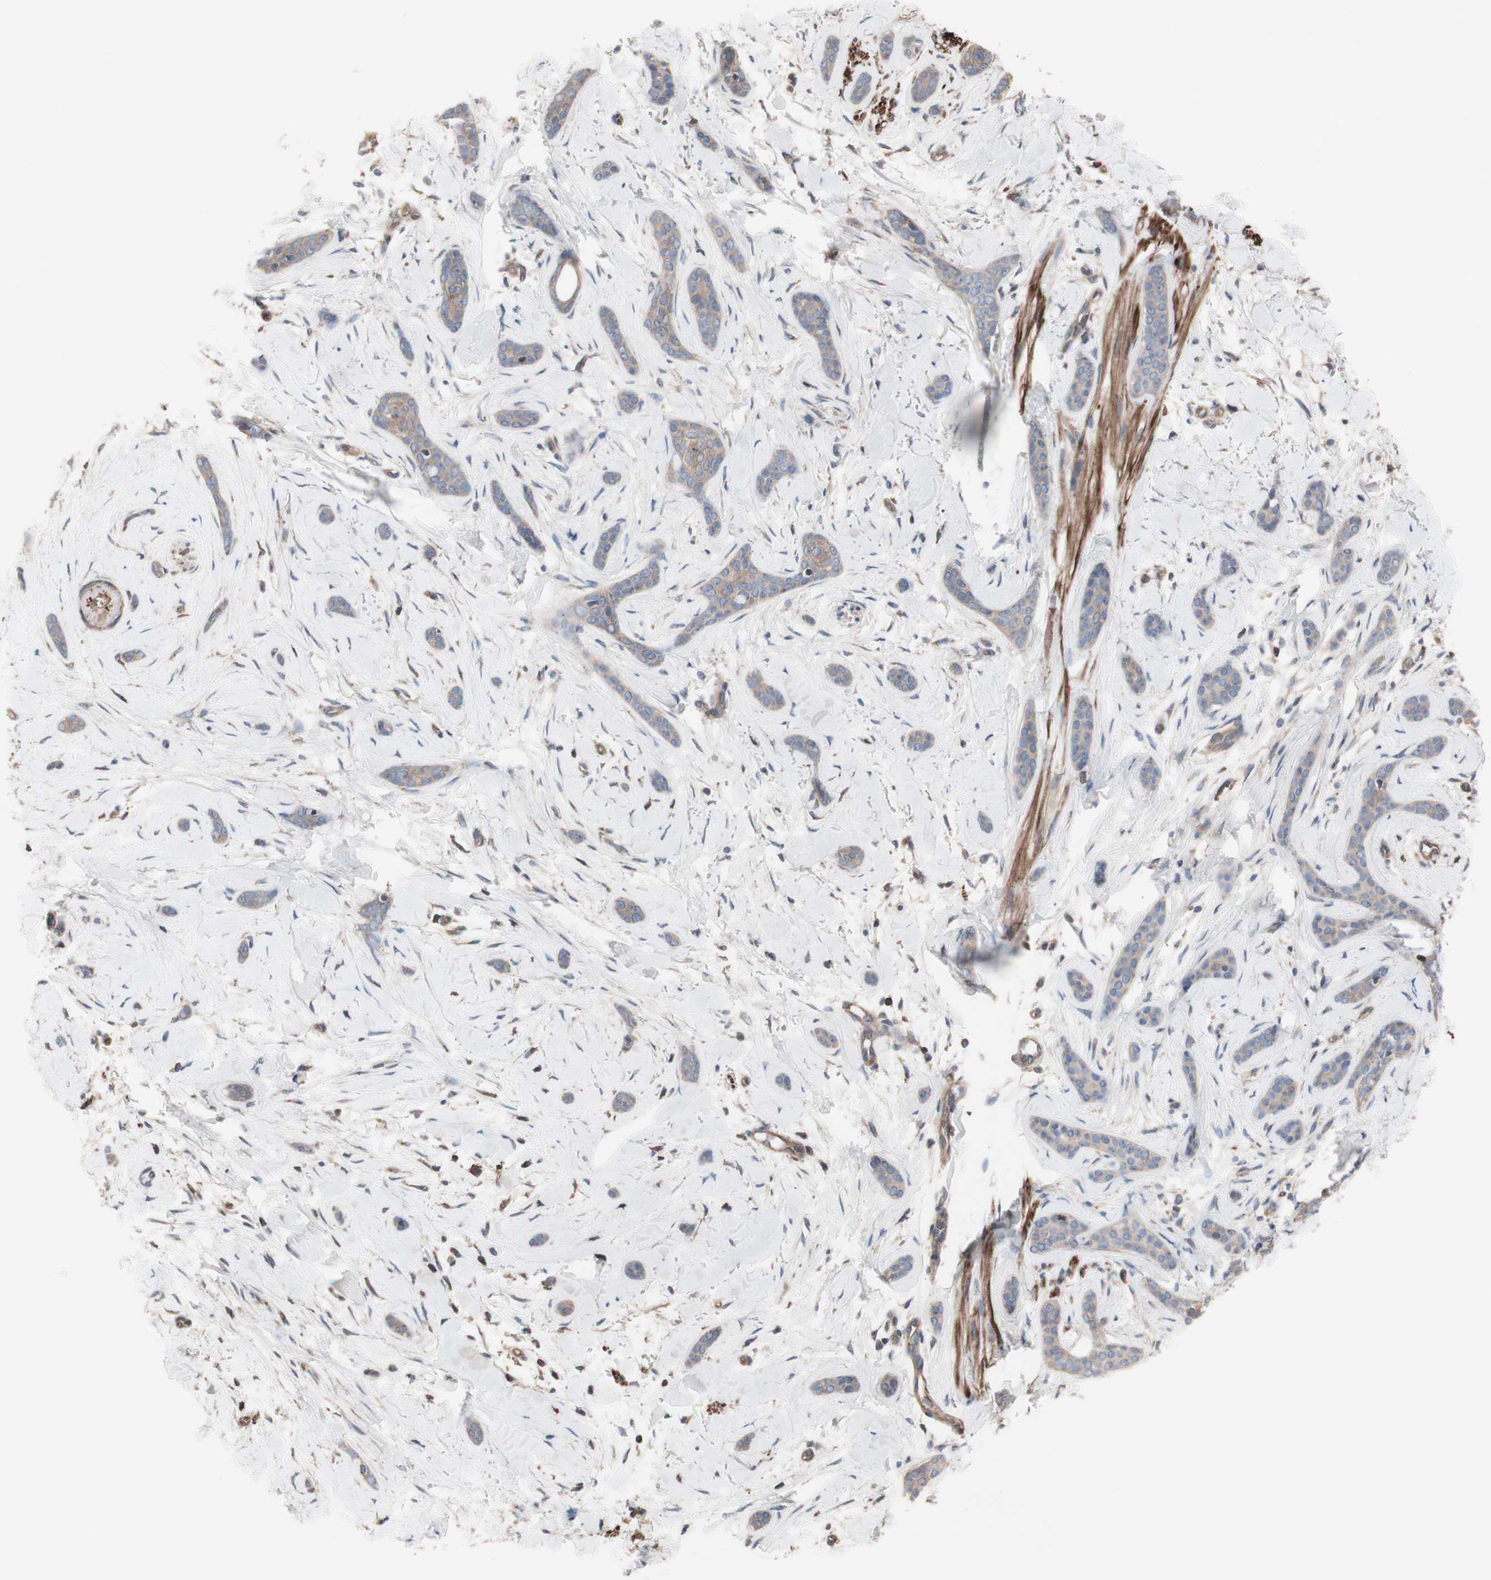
{"staining": {"intensity": "weak", "quantity": ">75%", "location": "cytoplasmic/membranous"}, "tissue": "skin cancer", "cell_type": "Tumor cells", "image_type": "cancer", "snomed": [{"axis": "morphology", "description": "Basal cell carcinoma"}, {"axis": "morphology", "description": "Adnexal tumor, benign"}, {"axis": "topography", "description": "Skin"}], "caption": "Human skin benign adnexal tumor stained for a protein (brown) demonstrates weak cytoplasmic/membranous positive staining in about >75% of tumor cells.", "gene": "COPB1", "patient": {"sex": "female", "age": 42}}